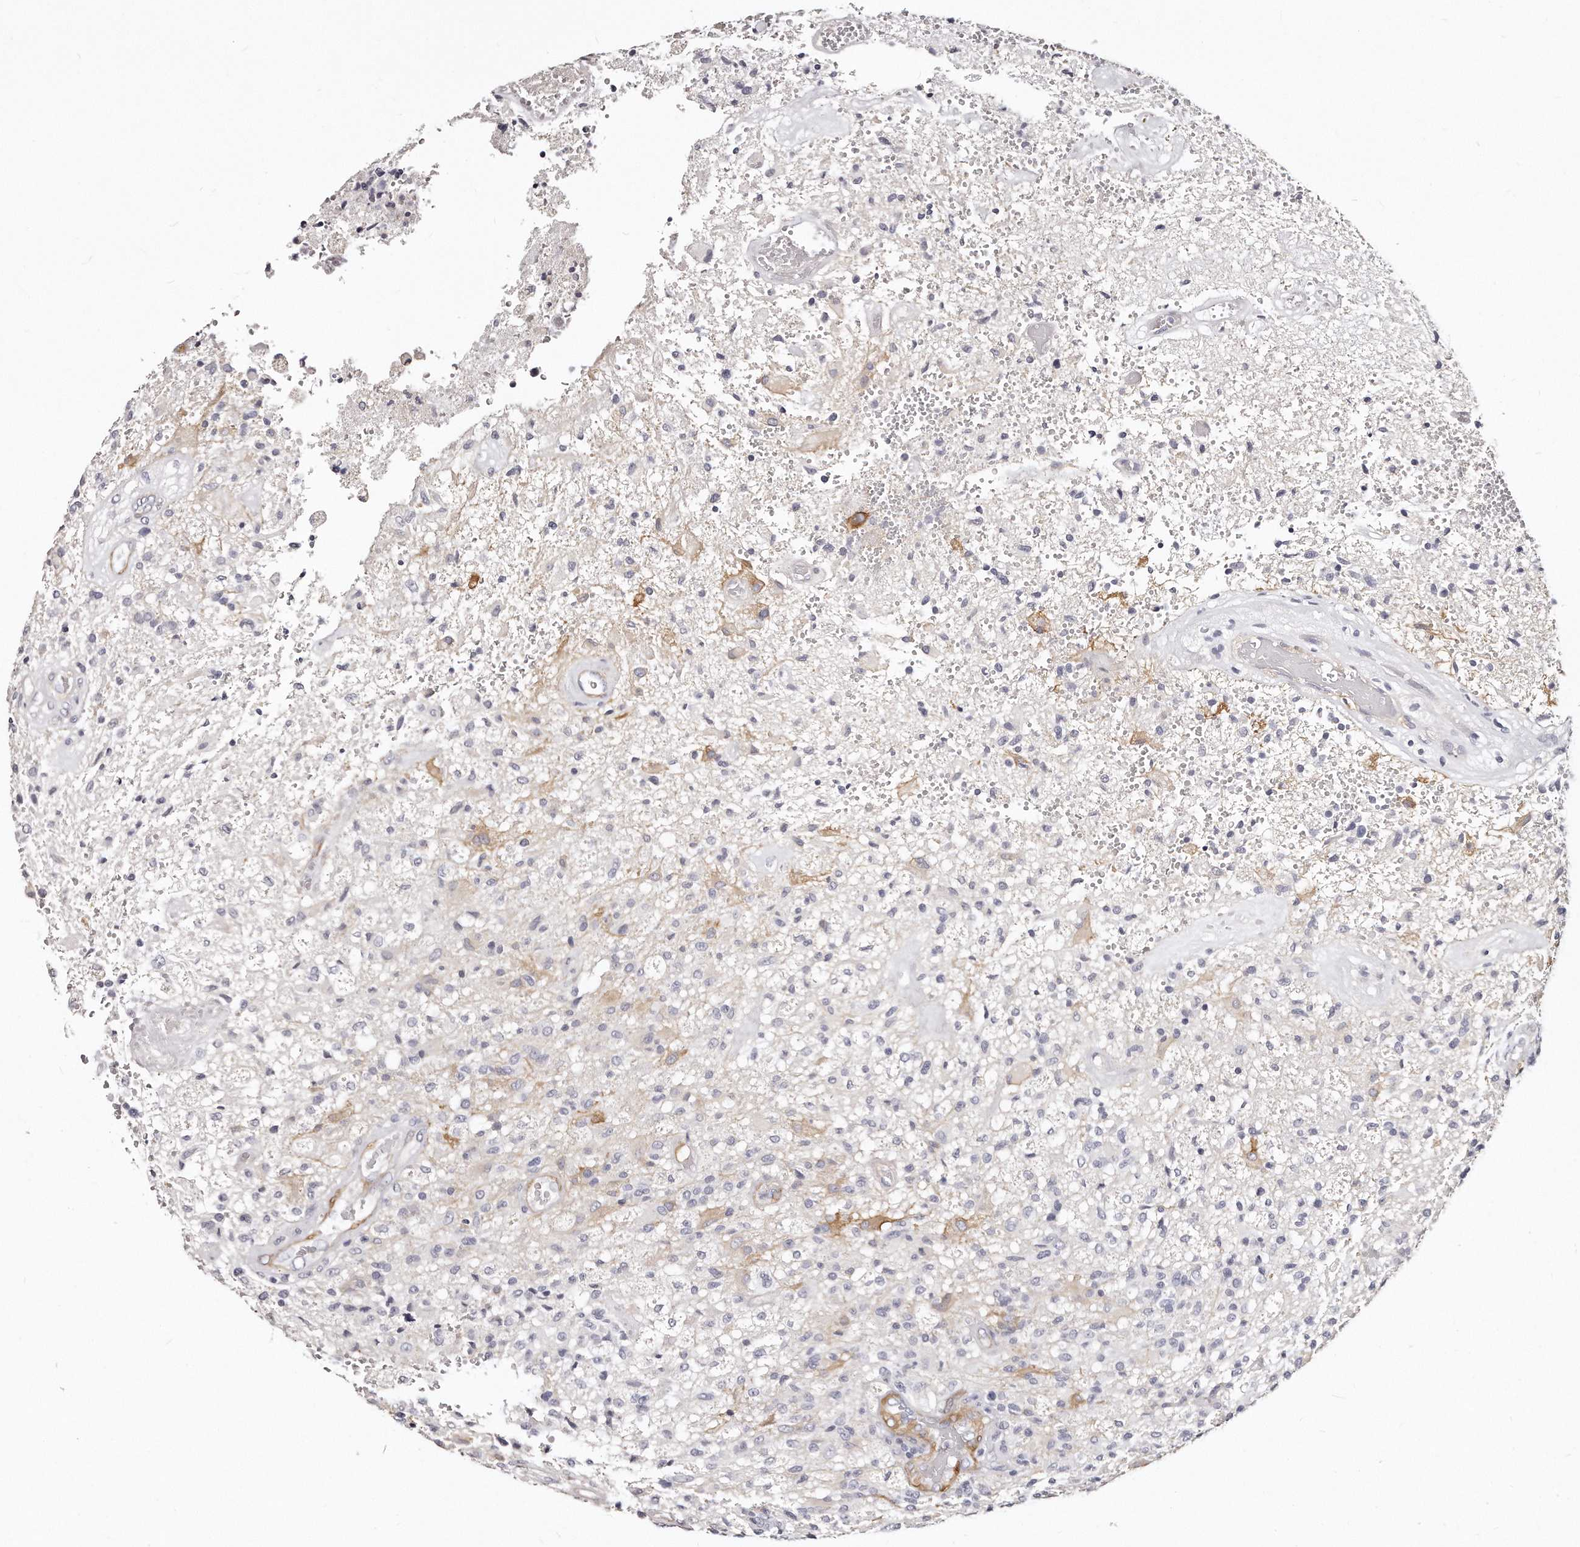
{"staining": {"intensity": "negative", "quantity": "none", "location": "none"}, "tissue": "glioma", "cell_type": "Tumor cells", "image_type": "cancer", "snomed": [{"axis": "morphology", "description": "Glioma, malignant, High grade"}, {"axis": "topography", "description": "Brain"}], "caption": "Immunohistochemistry histopathology image of neoplastic tissue: human glioma stained with DAB (3,3'-diaminobenzidine) displays no significant protein expression in tumor cells.", "gene": "LMOD1", "patient": {"sex": "male", "age": 72}}